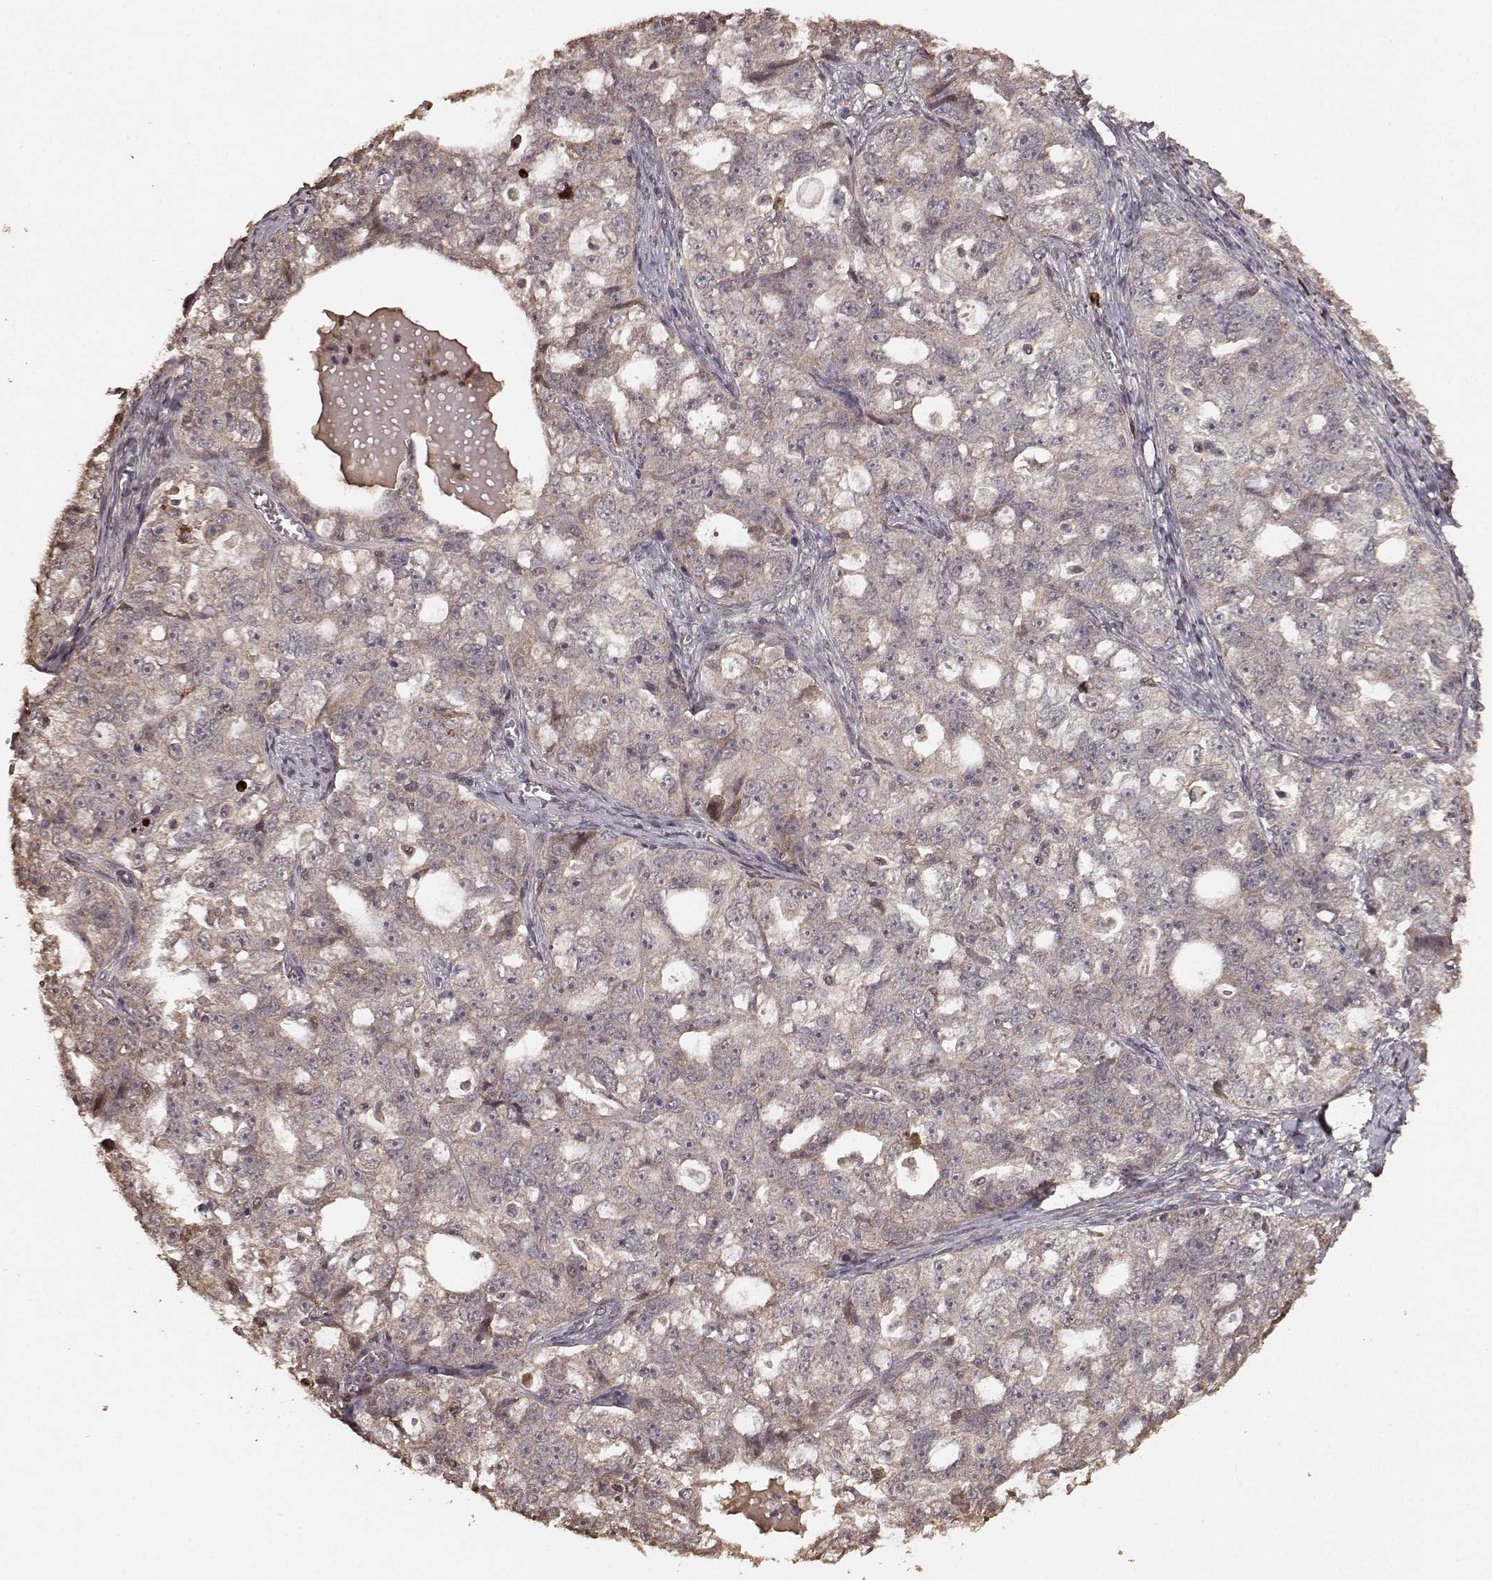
{"staining": {"intensity": "weak", "quantity": ">75%", "location": "cytoplasmic/membranous"}, "tissue": "ovarian cancer", "cell_type": "Tumor cells", "image_type": "cancer", "snomed": [{"axis": "morphology", "description": "Cystadenocarcinoma, serous, NOS"}, {"axis": "topography", "description": "Ovary"}], "caption": "Immunohistochemical staining of ovarian cancer shows low levels of weak cytoplasmic/membranous staining in about >75% of tumor cells.", "gene": "USP15", "patient": {"sex": "female", "age": 51}}